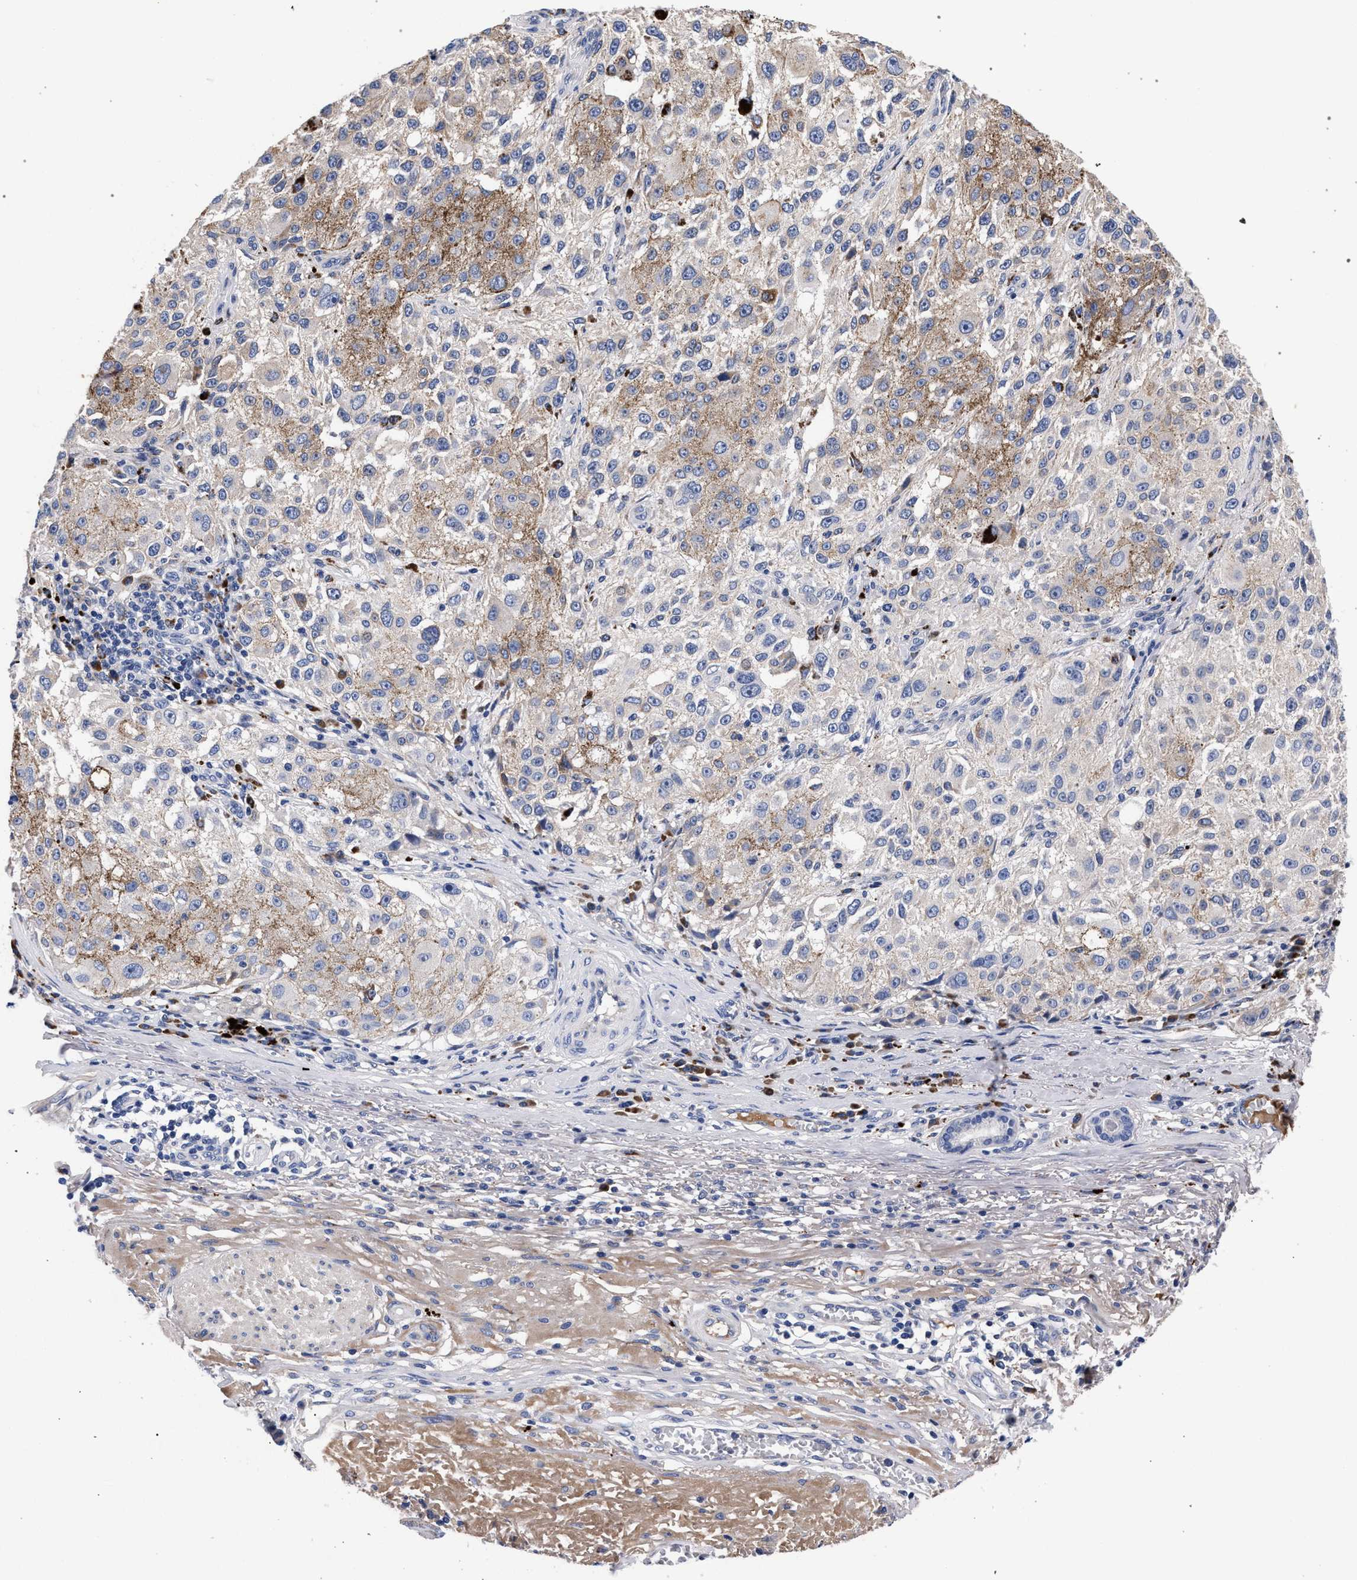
{"staining": {"intensity": "weak", "quantity": "<25%", "location": "cytoplasmic/membranous"}, "tissue": "melanoma", "cell_type": "Tumor cells", "image_type": "cancer", "snomed": [{"axis": "morphology", "description": "Necrosis, NOS"}, {"axis": "morphology", "description": "Malignant melanoma, NOS"}, {"axis": "topography", "description": "Skin"}], "caption": "Image shows no significant protein expression in tumor cells of melanoma. (DAB IHC visualized using brightfield microscopy, high magnification).", "gene": "ACOX1", "patient": {"sex": "female", "age": 87}}